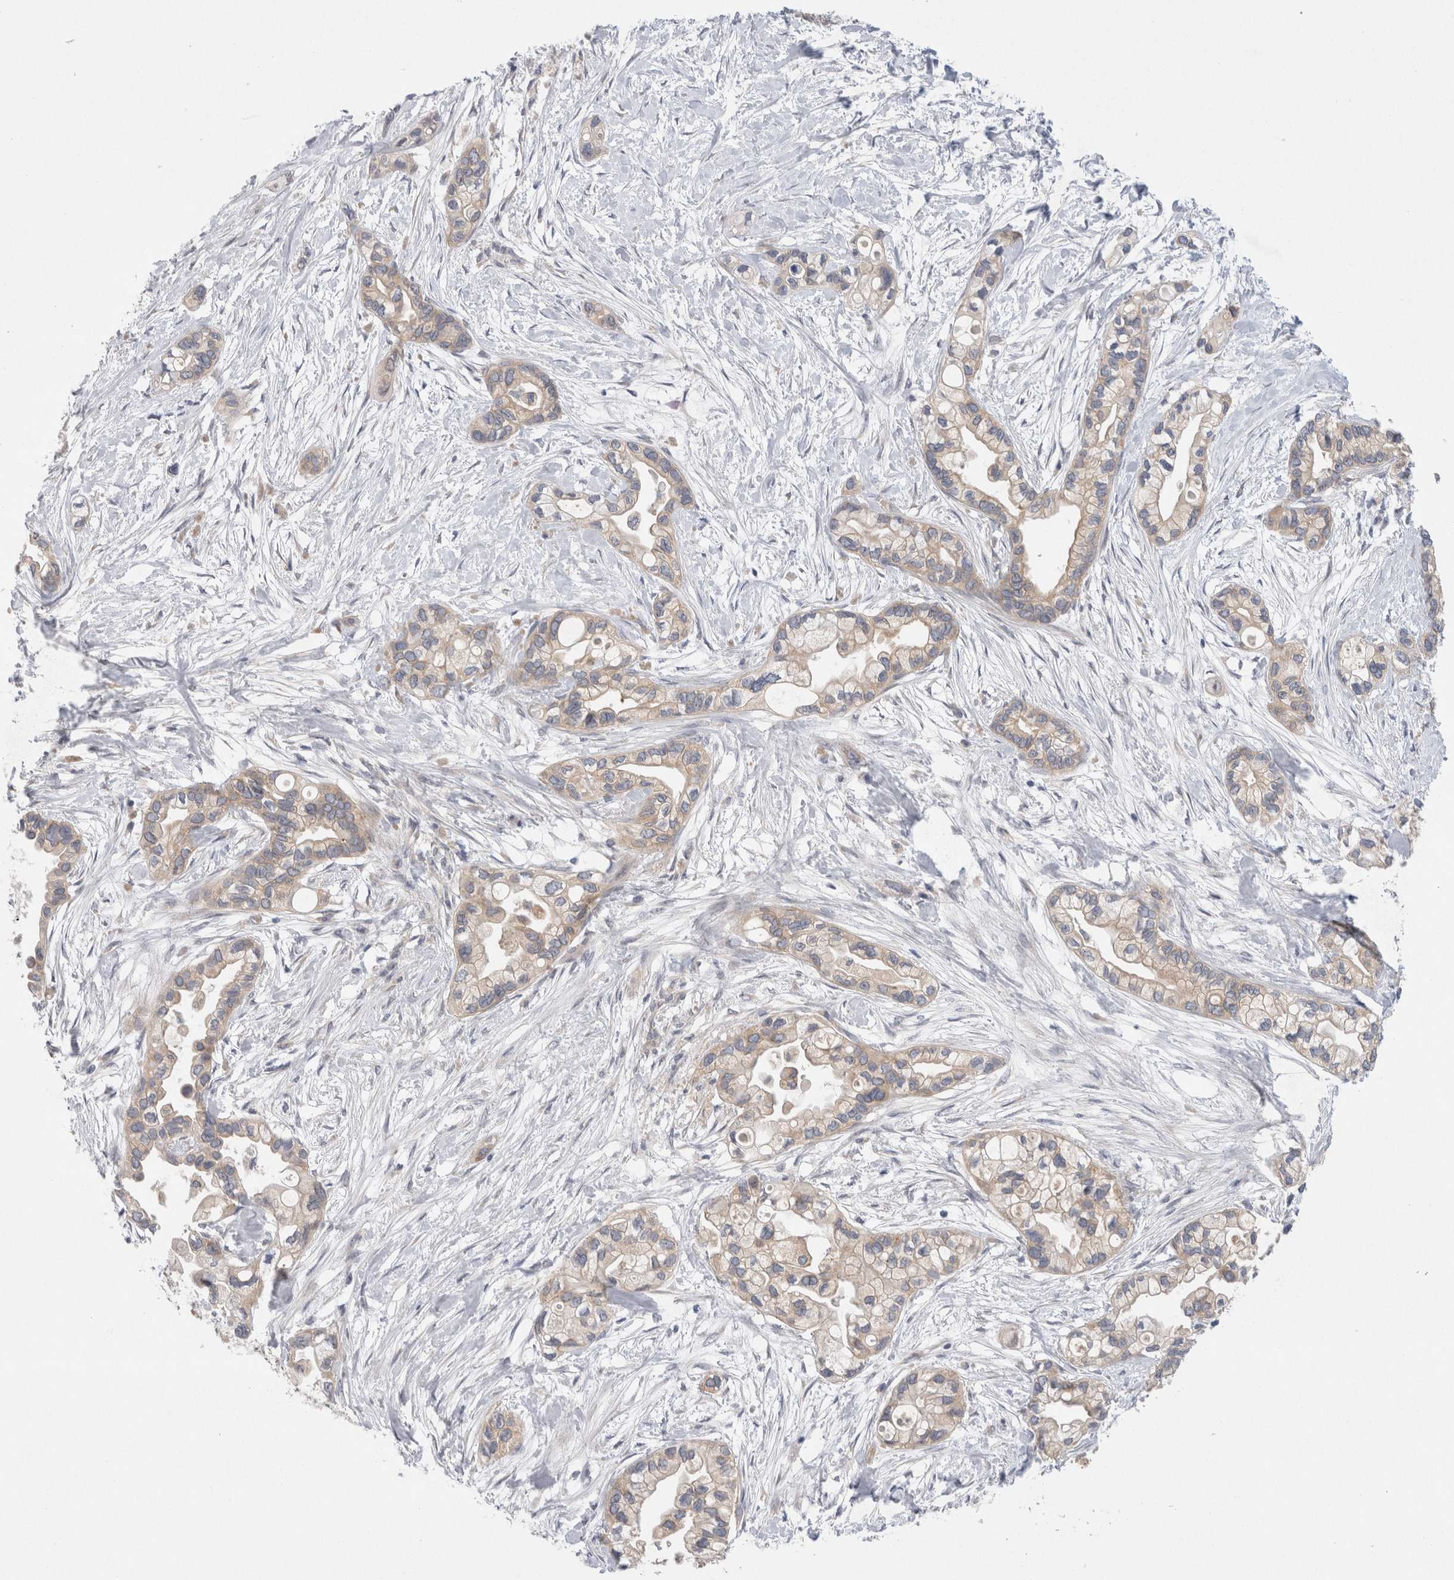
{"staining": {"intensity": "weak", "quantity": "<25%", "location": "cytoplasmic/membranous"}, "tissue": "pancreatic cancer", "cell_type": "Tumor cells", "image_type": "cancer", "snomed": [{"axis": "morphology", "description": "Adenocarcinoma, NOS"}, {"axis": "topography", "description": "Pancreas"}], "caption": "Protein analysis of pancreatic cancer reveals no significant staining in tumor cells.", "gene": "WIPF2", "patient": {"sex": "female", "age": 77}}